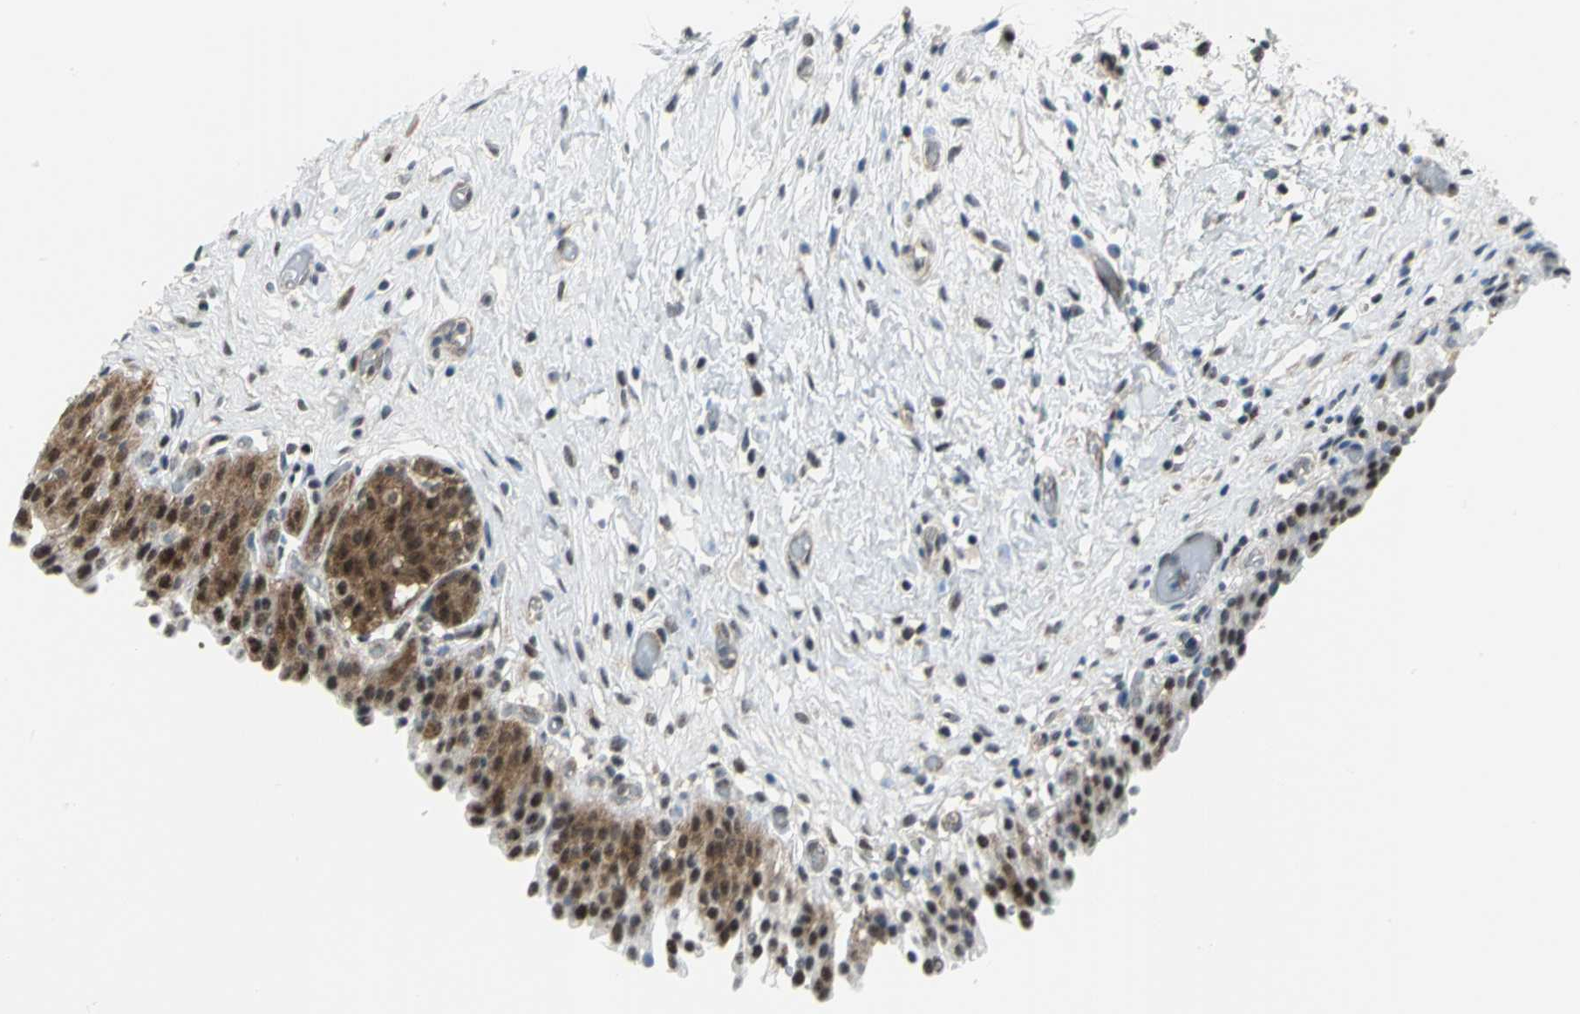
{"staining": {"intensity": "moderate", "quantity": ">75%", "location": "cytoplasmic/membranous,nuclear"}, "tissue": "urinary bladder", "cell_type": "Urothelial cells", "image_type": "normal", "snomed": [{"axis": "morphology", "description": "Normal tissue, NOS"}, {"axis": "topography", "description": "Urinary bladder"}], "caption": "IHC image of unremarkable urinary bladder: urinary bladder stained using immunohistochemistry demonstrates medium levels of moderate protein expression localized specifically in the cytoplasmic/membranous,nuclear of urothelial cells, appearing as a cytoplasmic/membranous,nuclear brown color.", "gene": "PSMA4", "patient": {"sex": "male", "age": 51}}